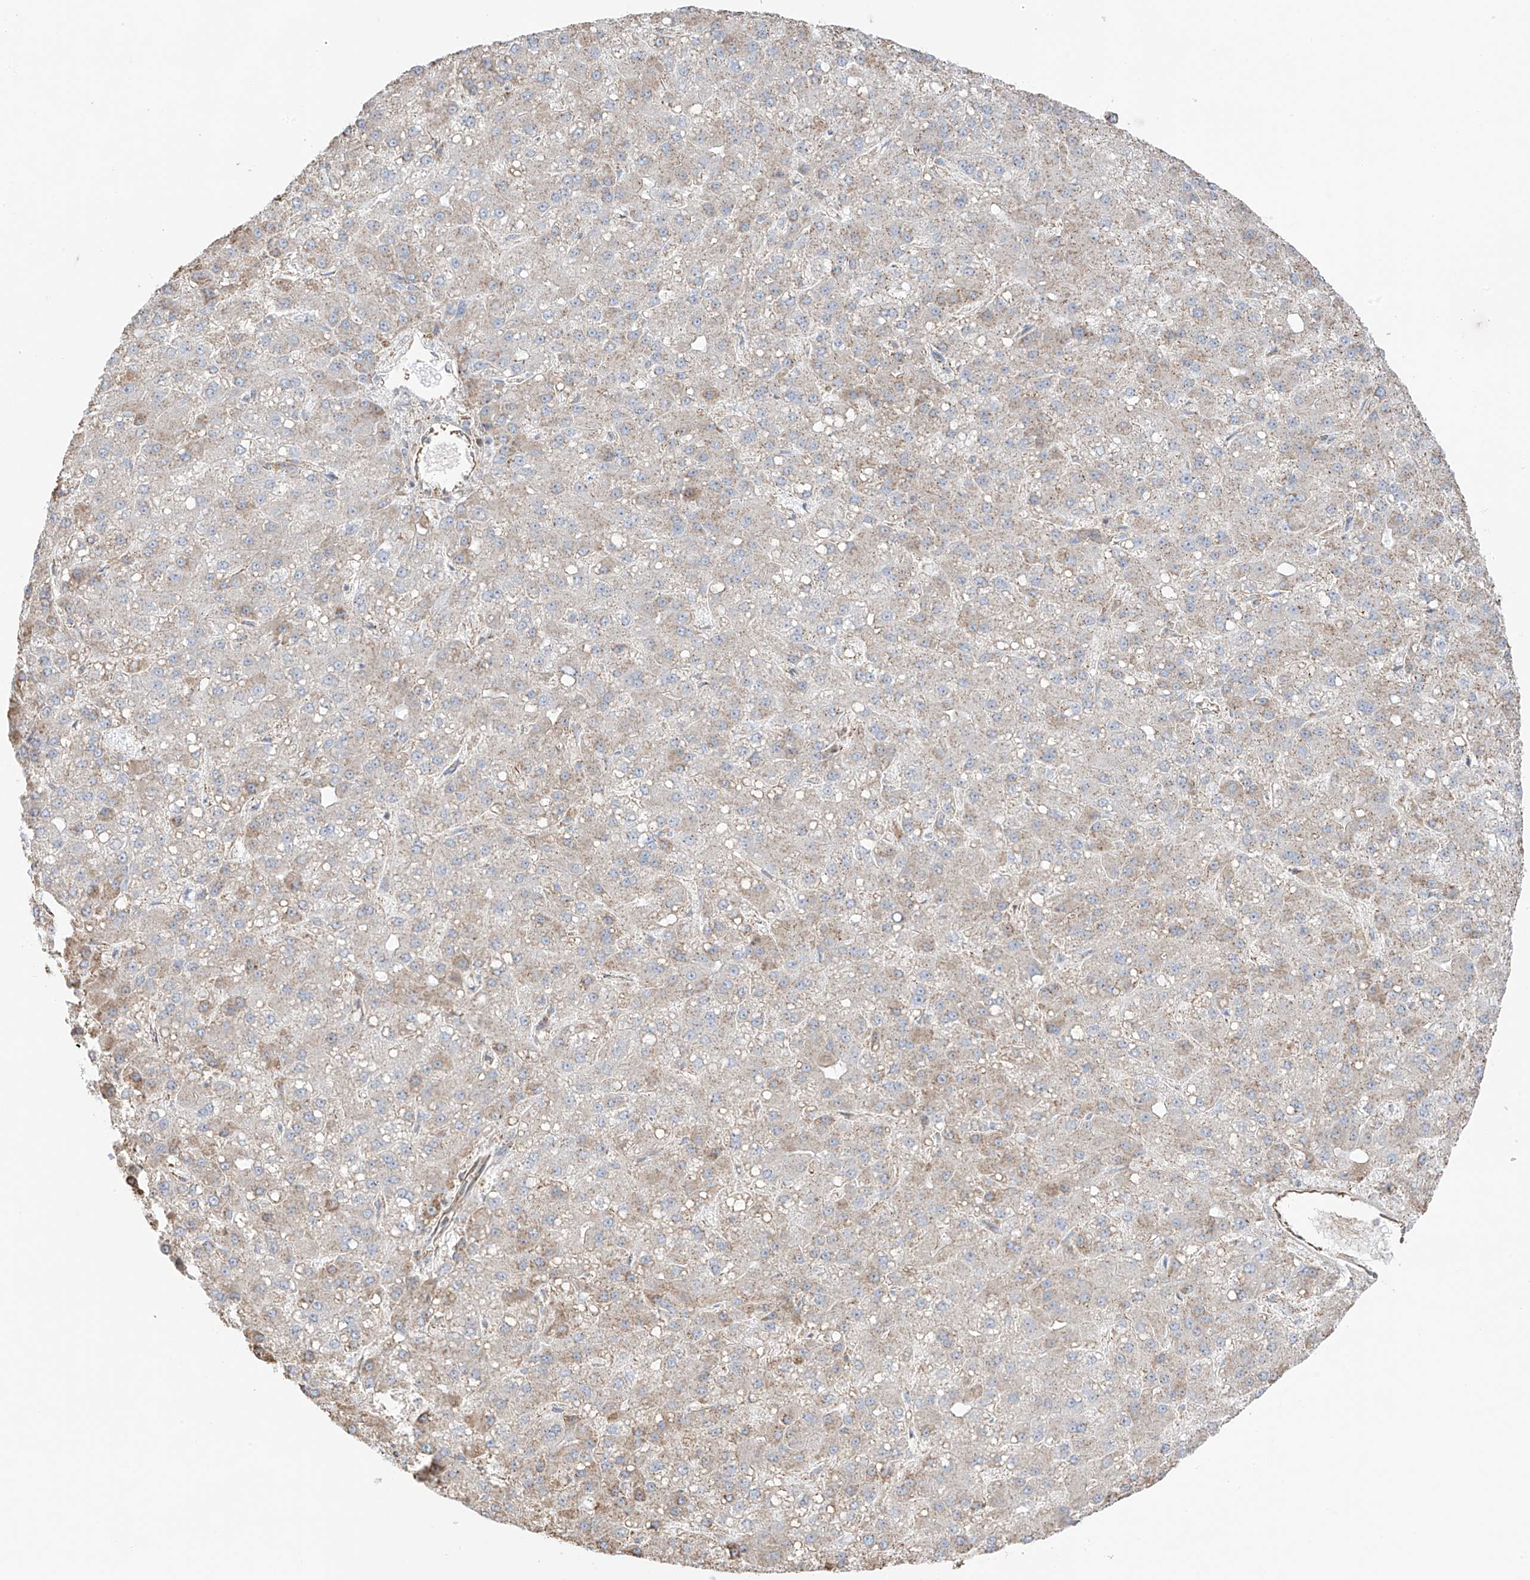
{"staining": {"intensity": "weak", "quantity": "25%-75%", "location": "cytoplasmic/membranous"}, "tissue": "liver cancer", "cell_type": "Tumor cells", "image_type": "cancer", "snomed": [{"axis": "morphology", "description": "Carcinoma, Hepatocellular, NOS"}, {"axis": "topography", "description": "Liver"}], "caption": "A micrograph of human liver cancer stained for a protein exhibits weak cytoplasmic/membranous brown staining in tumor cells.", "gene": "XKR3", "patient": {"sex": "male", "age": 67}}